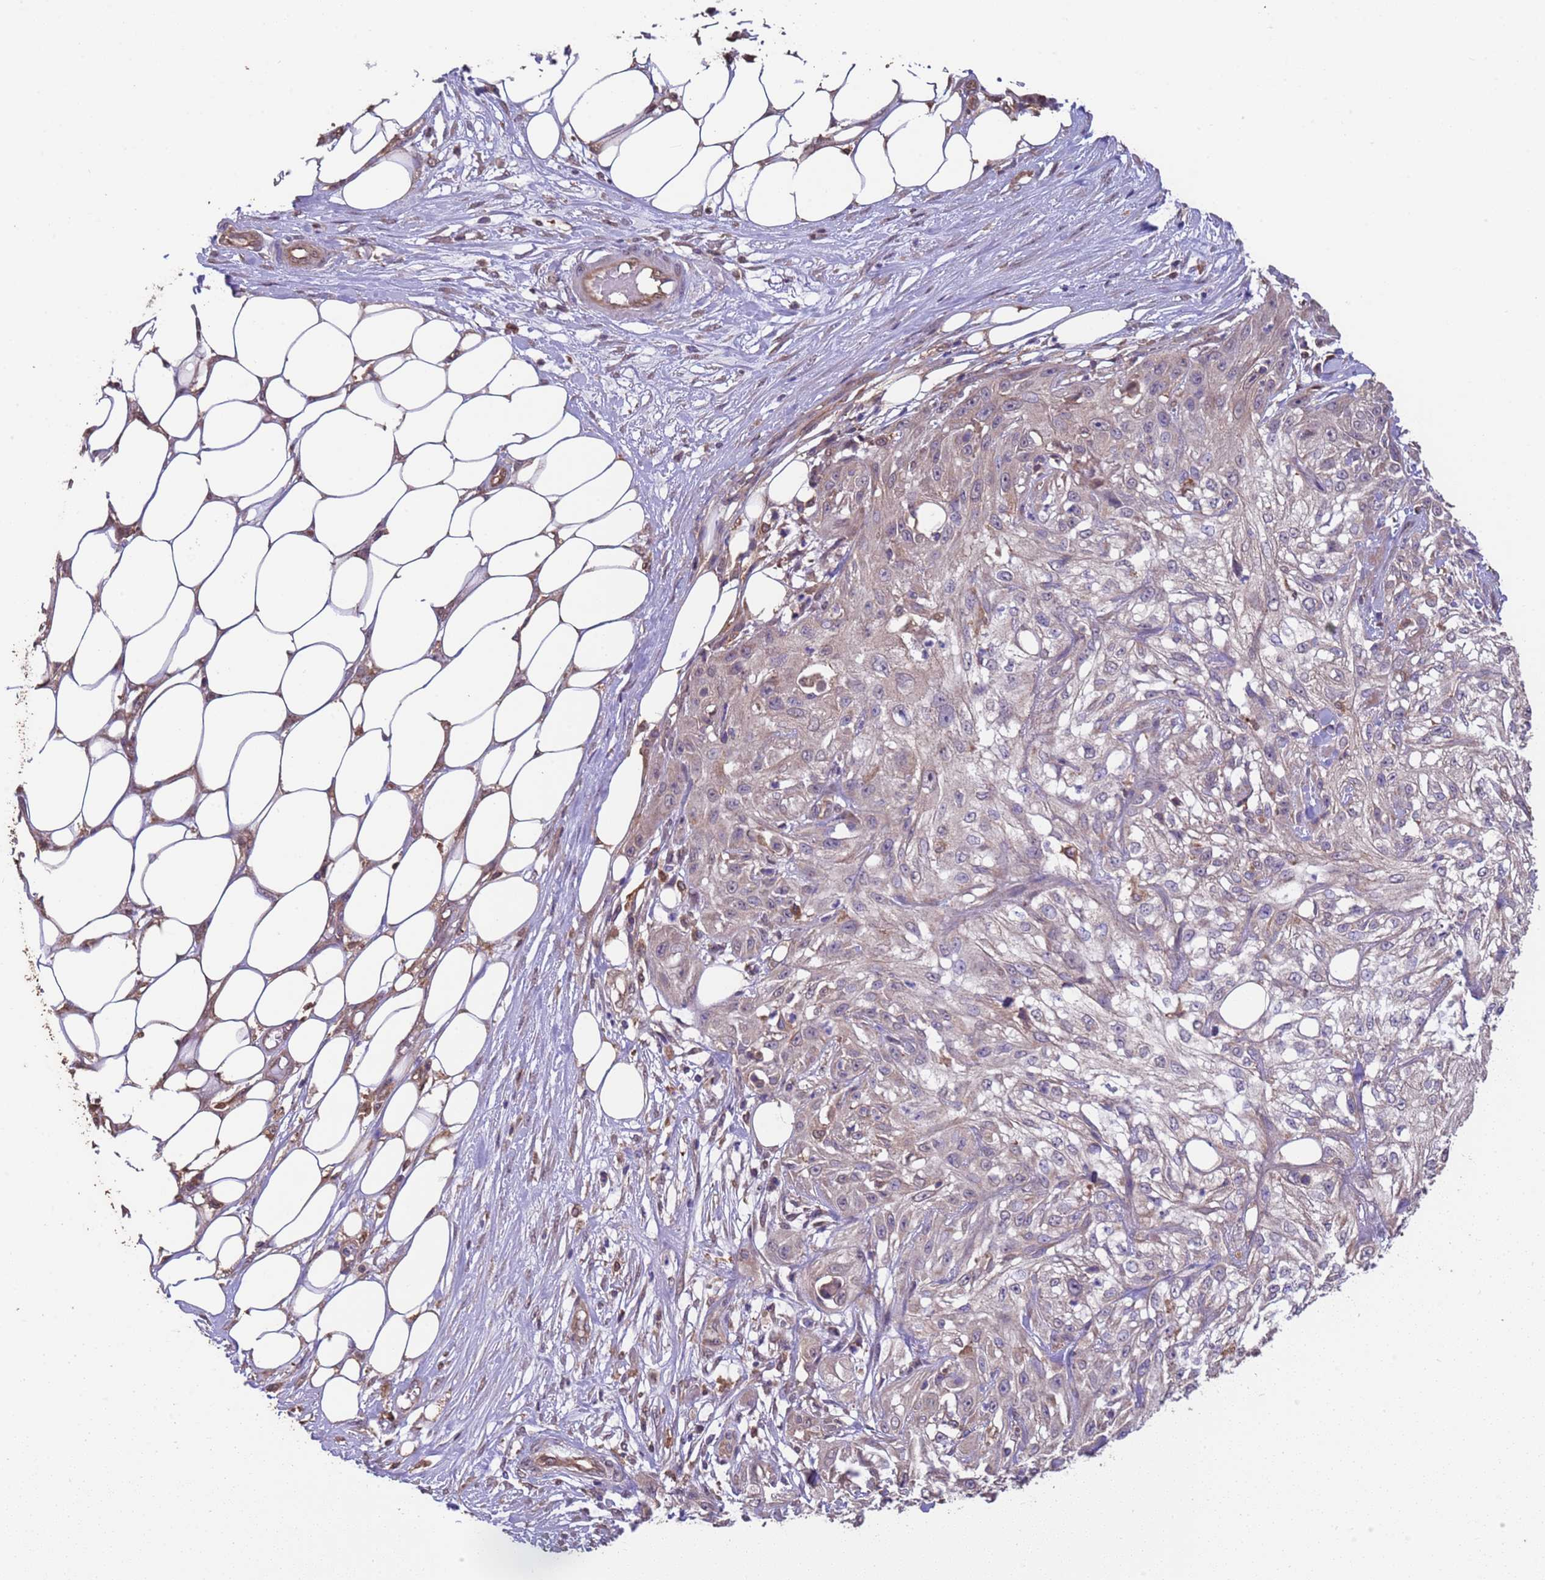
{"staining": {"intensity": "negative", "quantity": "none", "location": "none"}, "tissue": "skin cancer", "cell_type": "Tumor cells", "image_type": "cancer", "snomed": [{"axis": "morphology", "description": "Squamous cell carcinoma, NOS"}, {"axis": "morphology", "description": "Squamous cell carcinoma, metastatic, NOS"}, {"axis": "topography", "description": "Skin"}, {"axis": "topography", "description": "Lymph node"}], "caption": "DAB (3,3'-diaminobenzidine) immunohistochemical staining of skin cancer (metastatic squamous cell carcinoma) shows no significant expression in tumor cells.", "gene": "NPHP1", "patient": {"sex": "male", "age": 75}}